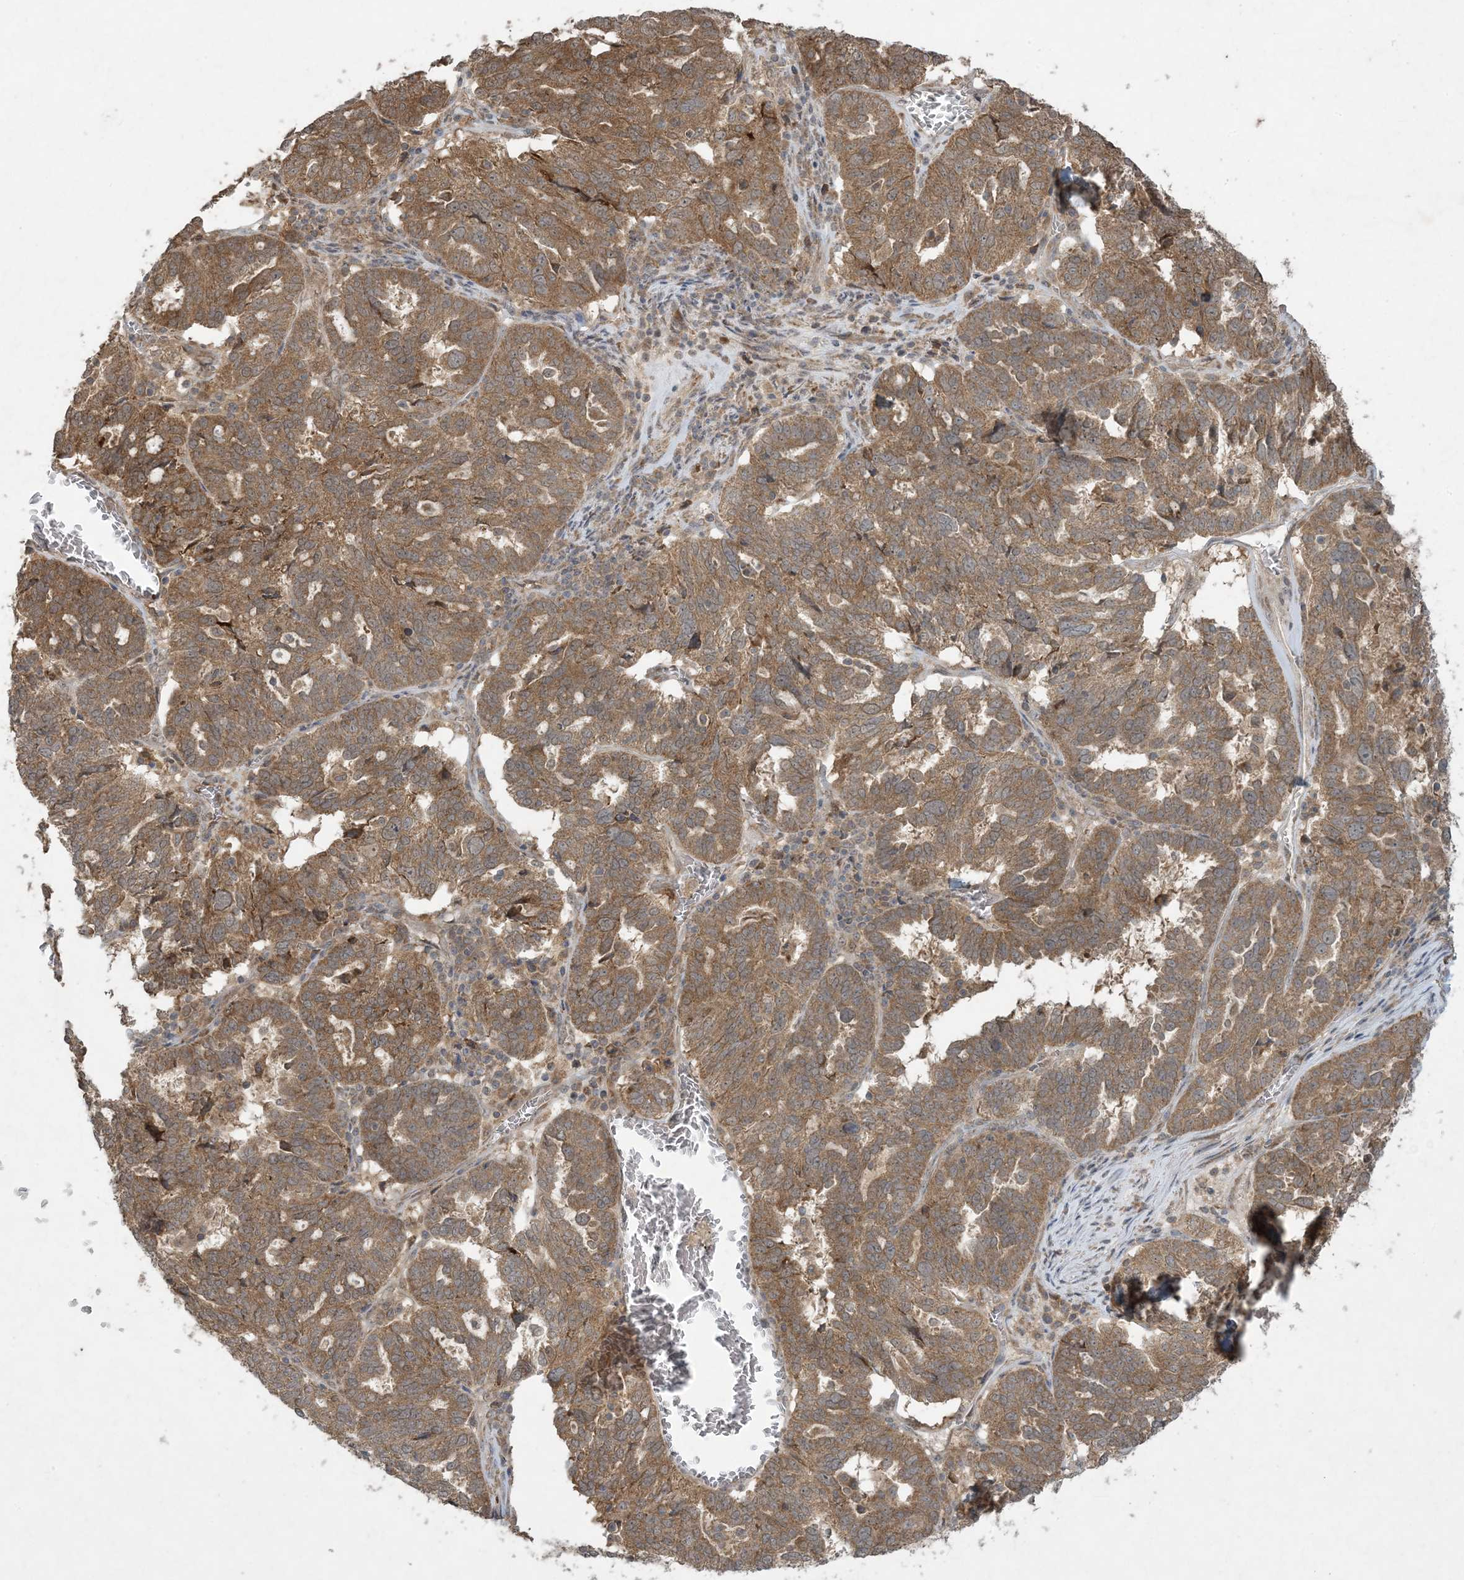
{"staining": {"intensity": "moderate", "quantity": ">75%", "location": "cytoplasmic/membranous"}, "tissue": "ovarian cancer", "cell_type": "Tumor cells", "image_type": "cancer", "snomed": [{"axis": "morphology", "description": "Cystadenocarcinoma, serous, NOS"}, {"axis": "topography", "description": "Ovary"}], "caption": "A photomicrograph showing moderate cytoplasmic/membranous positivity in about >75% of tumor cells in serous cystadenocarcinoma (ovarian), as visualized by brown immunohistochemical staining.", "gene": "NRBP2", "patient": {"sex": "female", "age": 59}}